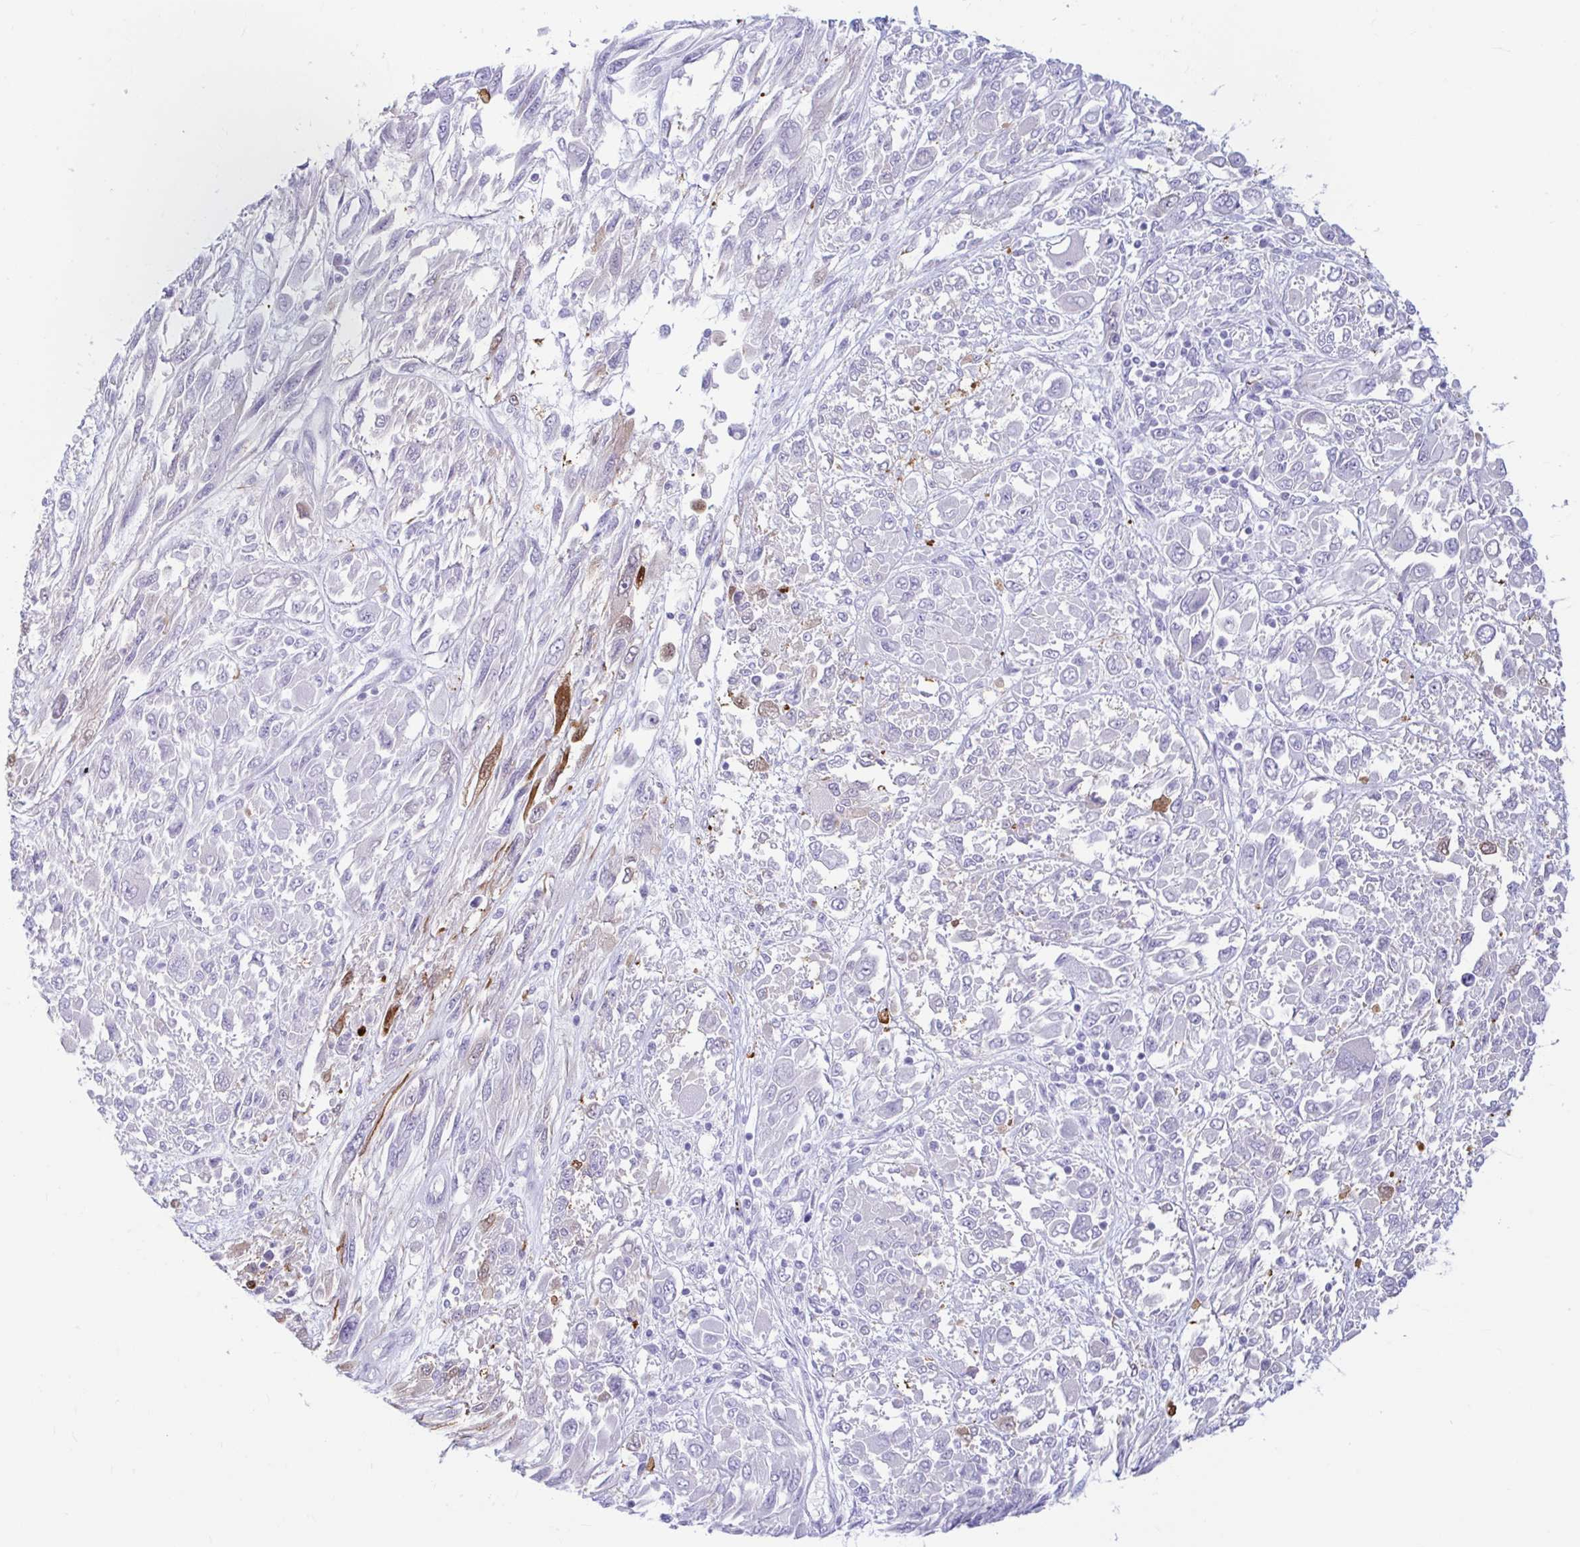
{"staining": {"intensity": "negative", "quantity": "none", "location": "none"}, "tissue": "melanoma", "cell_type": "Tumor cells", "image_type": "cancer", "snomed": [{"axis": "morphology", "description": "Malignant melanoma, NOS"}, {"axis": "topography", "description": "Skin"}], "caption": "Tumor cells are negative for brown protein staining in malignant melanoma.", "gene": "ERICH6", "patient": {"sex": "female", "age": 91}}